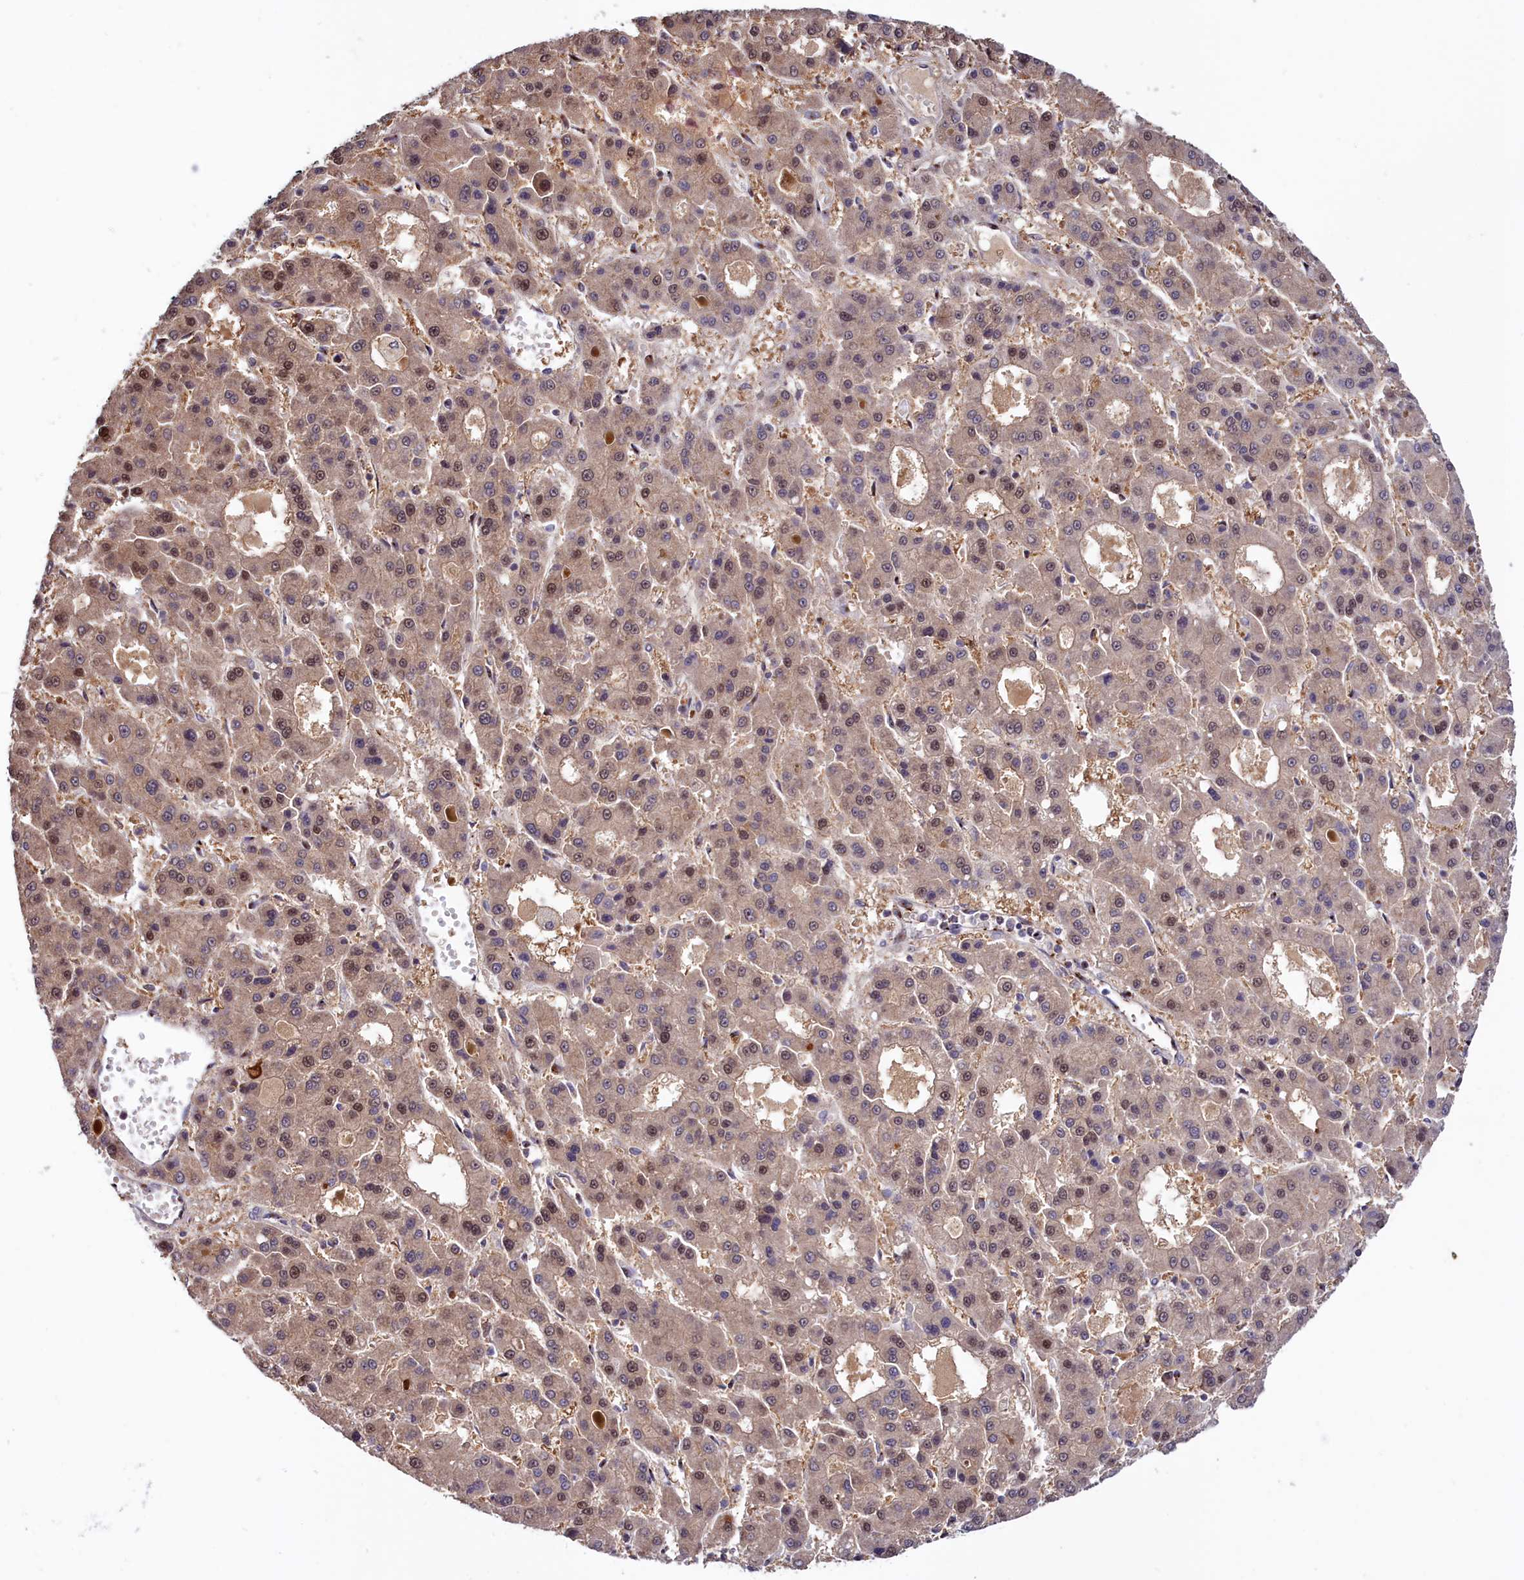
{"staining": {"intensity": "moderate", "quantity": "<25%", "location": "nuclear"}, "tissue": "liver cancer", "cell_type": "Tumor cells", "image_type": "cancer", "snomed": [{"axis": "morphology", "description": "Carcinoma, Hepatocellular, NOS"}, {"axis": "topography", "description": "Liver"}], "caption": "High-magnification brightfield microscopy of liver cancer stained with DAB (3,3'-diaminobenzidine) (brown) and counterstained with hematoxylin (blue). tumor cells exhibit moderate nuclear expression is present in approximately<25% of cells.", "gene": "NEURL4", "patient": {"sex": "male", "age": 70}}